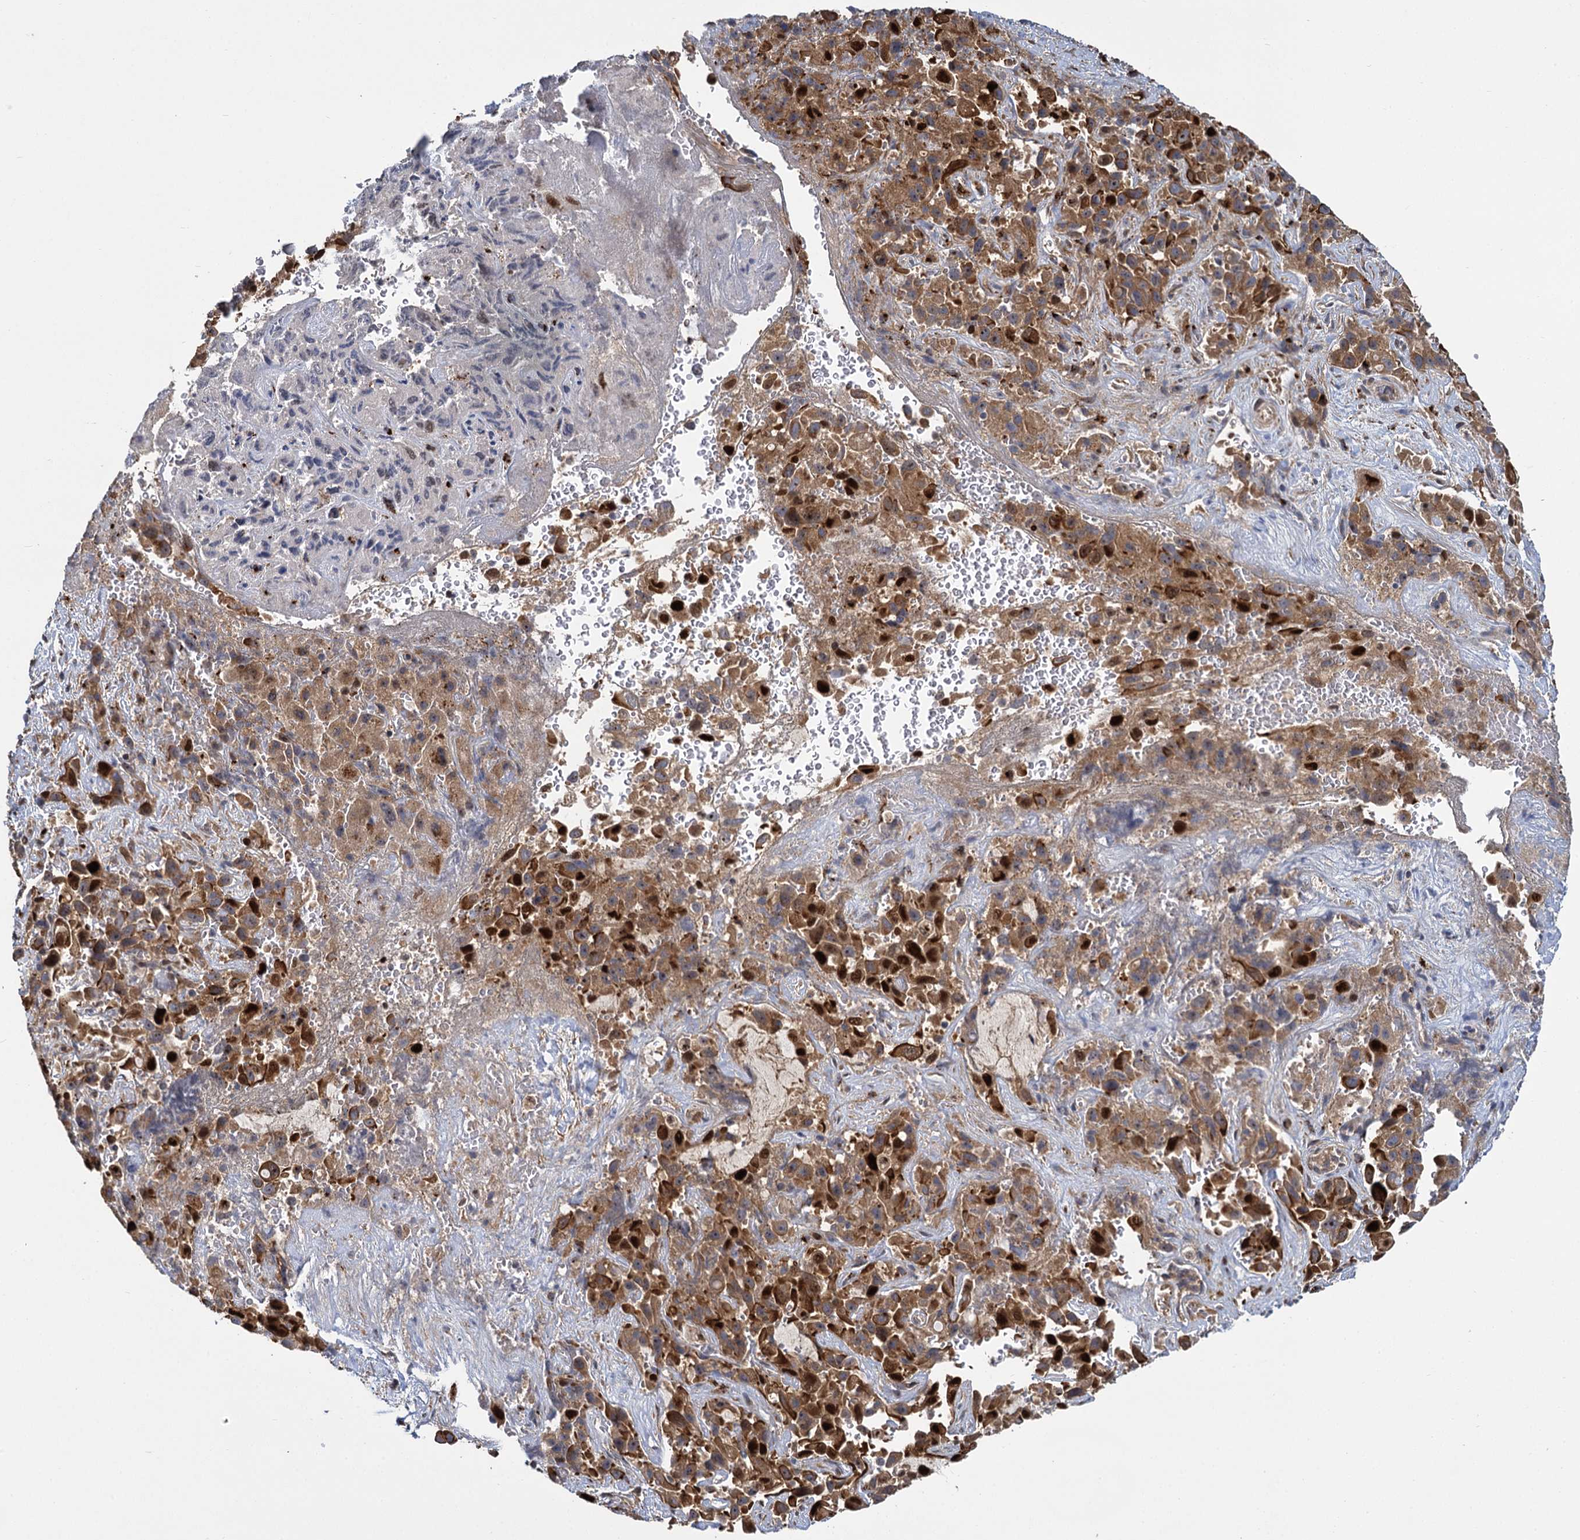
{"staining": {"intensity": "strong", "quantity": ">75%", "location": "cytoplasmic/membranous,nuclear"}, "tissue": "liver cancer", "cell_type": "Tumor cells", "image_type": "cancer", "snomed": [{"axis": "morphology", "description": "Cholangiocarcinoma"}, {"axis": "topography", "description": "Liver"}], "caption": "DAB (3,3'-diaminobenzidine) immunohistochemical staining of liver cholangiocarcinoma displays strong cytoplasmic/membranous and nuclear protein staining in approximately >75% of tumor cells. (DAB (3,3'-diaminobenzidine) IHC with brightfield microscopy, high magnification).", "gene": "GAL3ST4", "patient": {"sex": "female", "age": 52}}